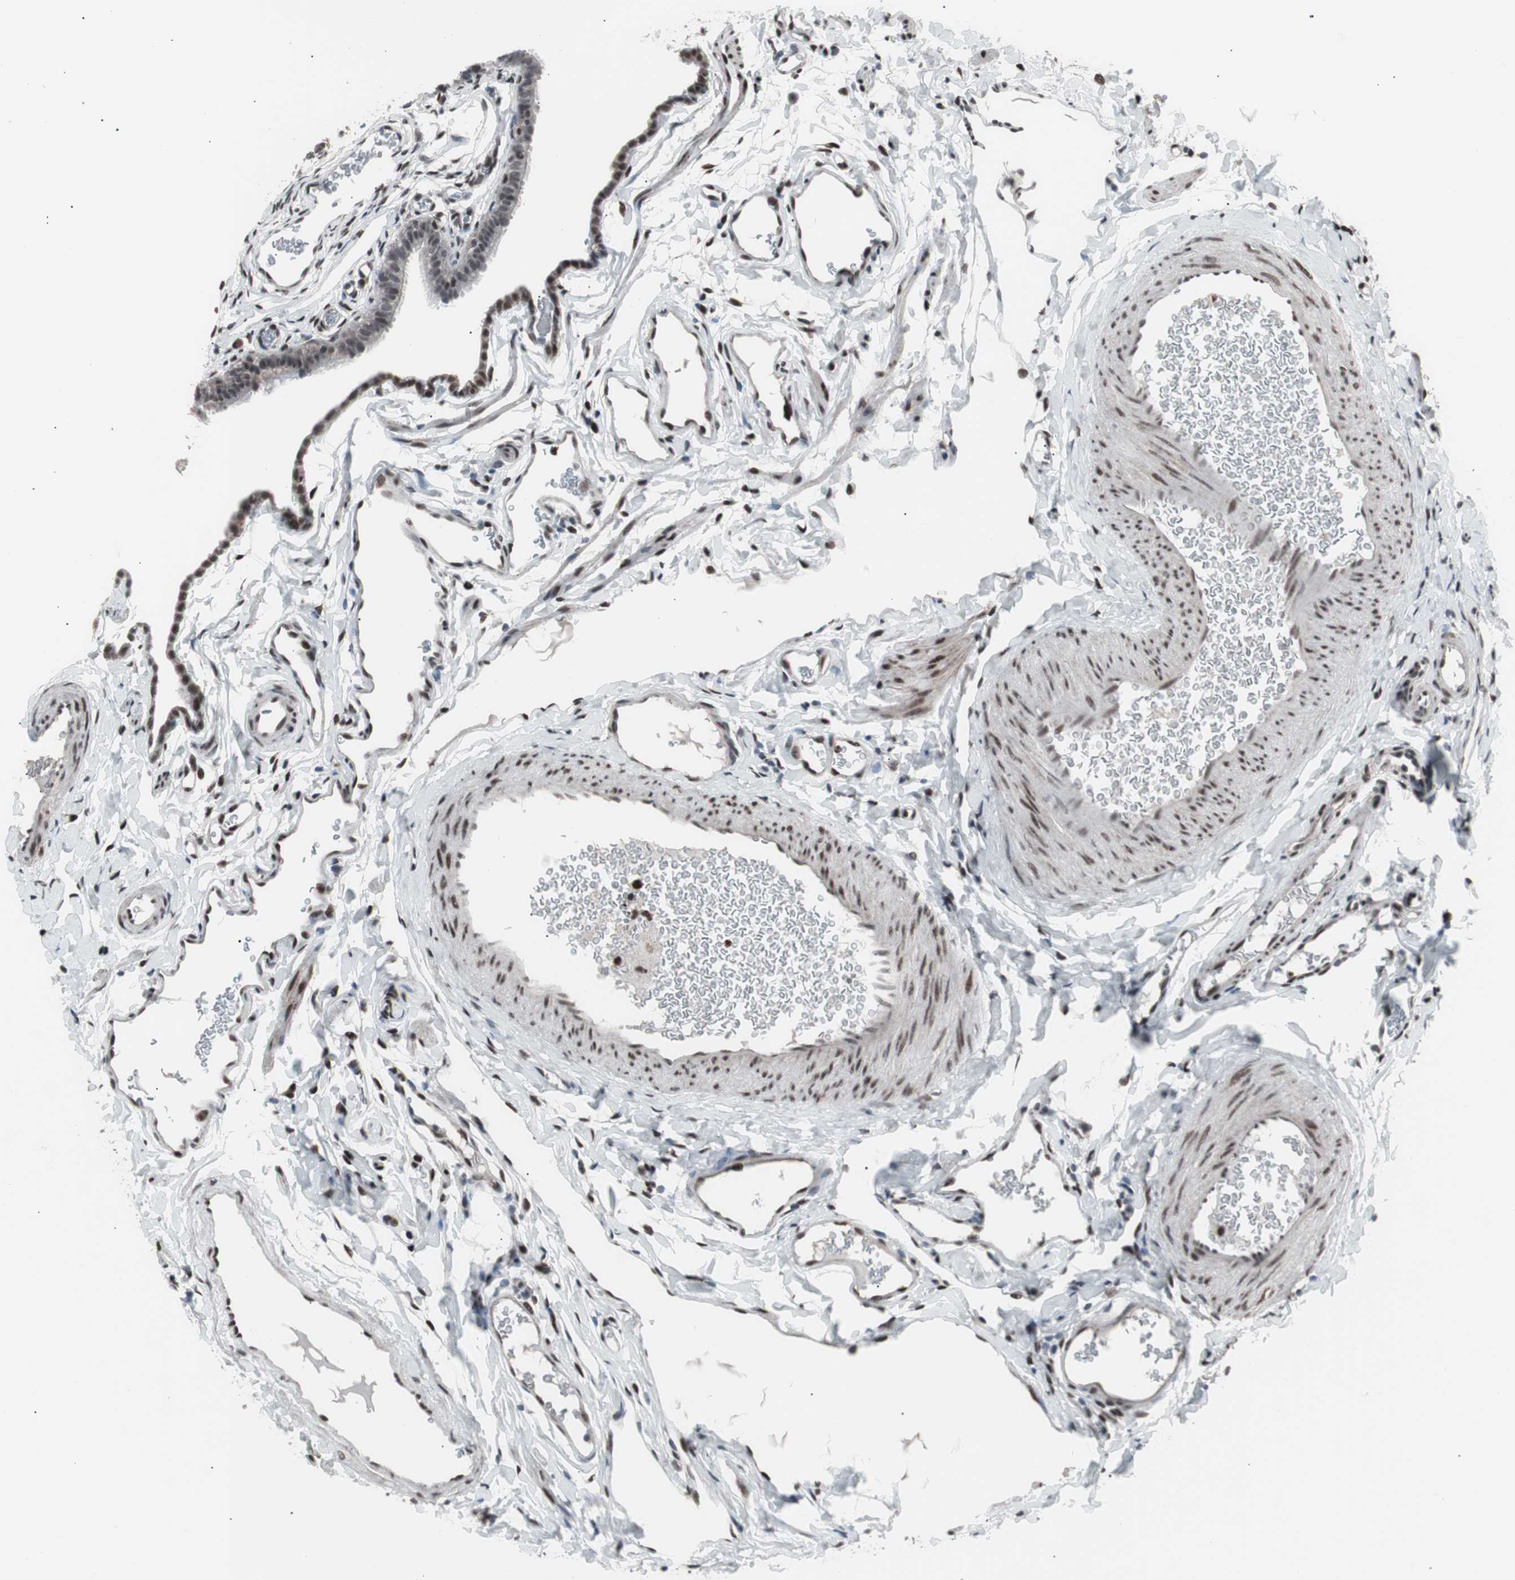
{"staining": {"intensity": "weak", "quantity": ">75%", "location": "nuclear"}, "tissue": "fallopian tube", "cell_type": "Glandular cells", "image_type": "normal", "snomed": [{"axis": "morphology", "description": "Normal tissue, NOS"}, {"axis": "topography", "description": "Fallopian tube"}, {"axis": "topography", "description": "Placenta"}], "caption": "Approximately >75% of glandular cells in benign human fallopian tube show weak nuclear protein staining as visualized by brown immunohistochemical staining.", "gene": "RXRA", "patient": {"sex": "female", "age": 34}}